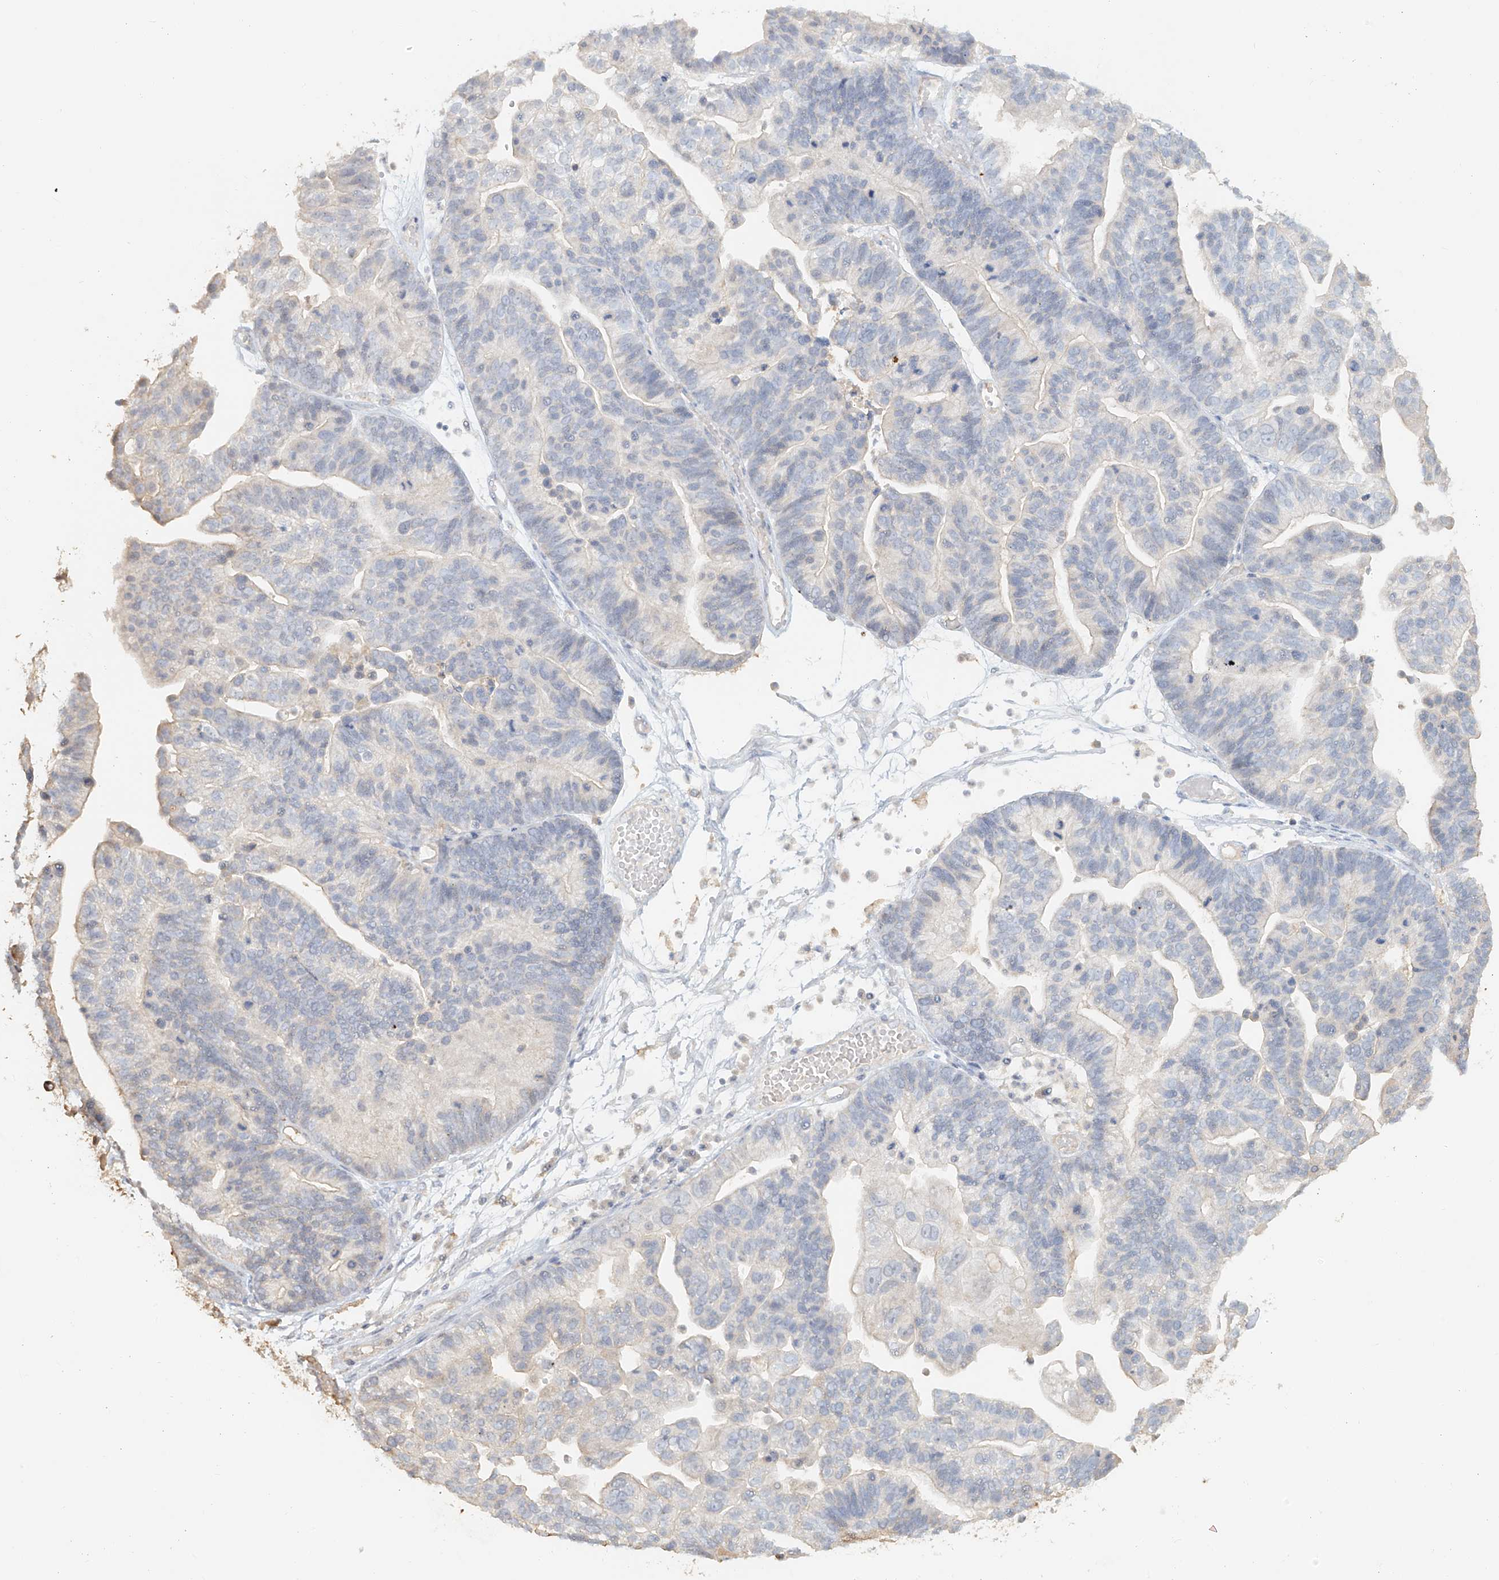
{"staining": {"intensity": "negative", "quantity": "none", "location": "none"}, "tissue": "ovarian cancer", "cell_type": "Tumor cells", "image_type": "cancer", "snomed": [{"axis": "morphology", "description": "Cystadenocarcinoma, serous, NOS"}, {"axis": "topography", "description": "Ovary"}], "caption": "A high-resolution histopathology image shows immunohistochemistry staining of serous cystadenocarcinoma (ovarian), which reveals no significant positivity in tumor cells.", "gene": "NPHS1", "patient": {"sex": "female", "age": 56}}